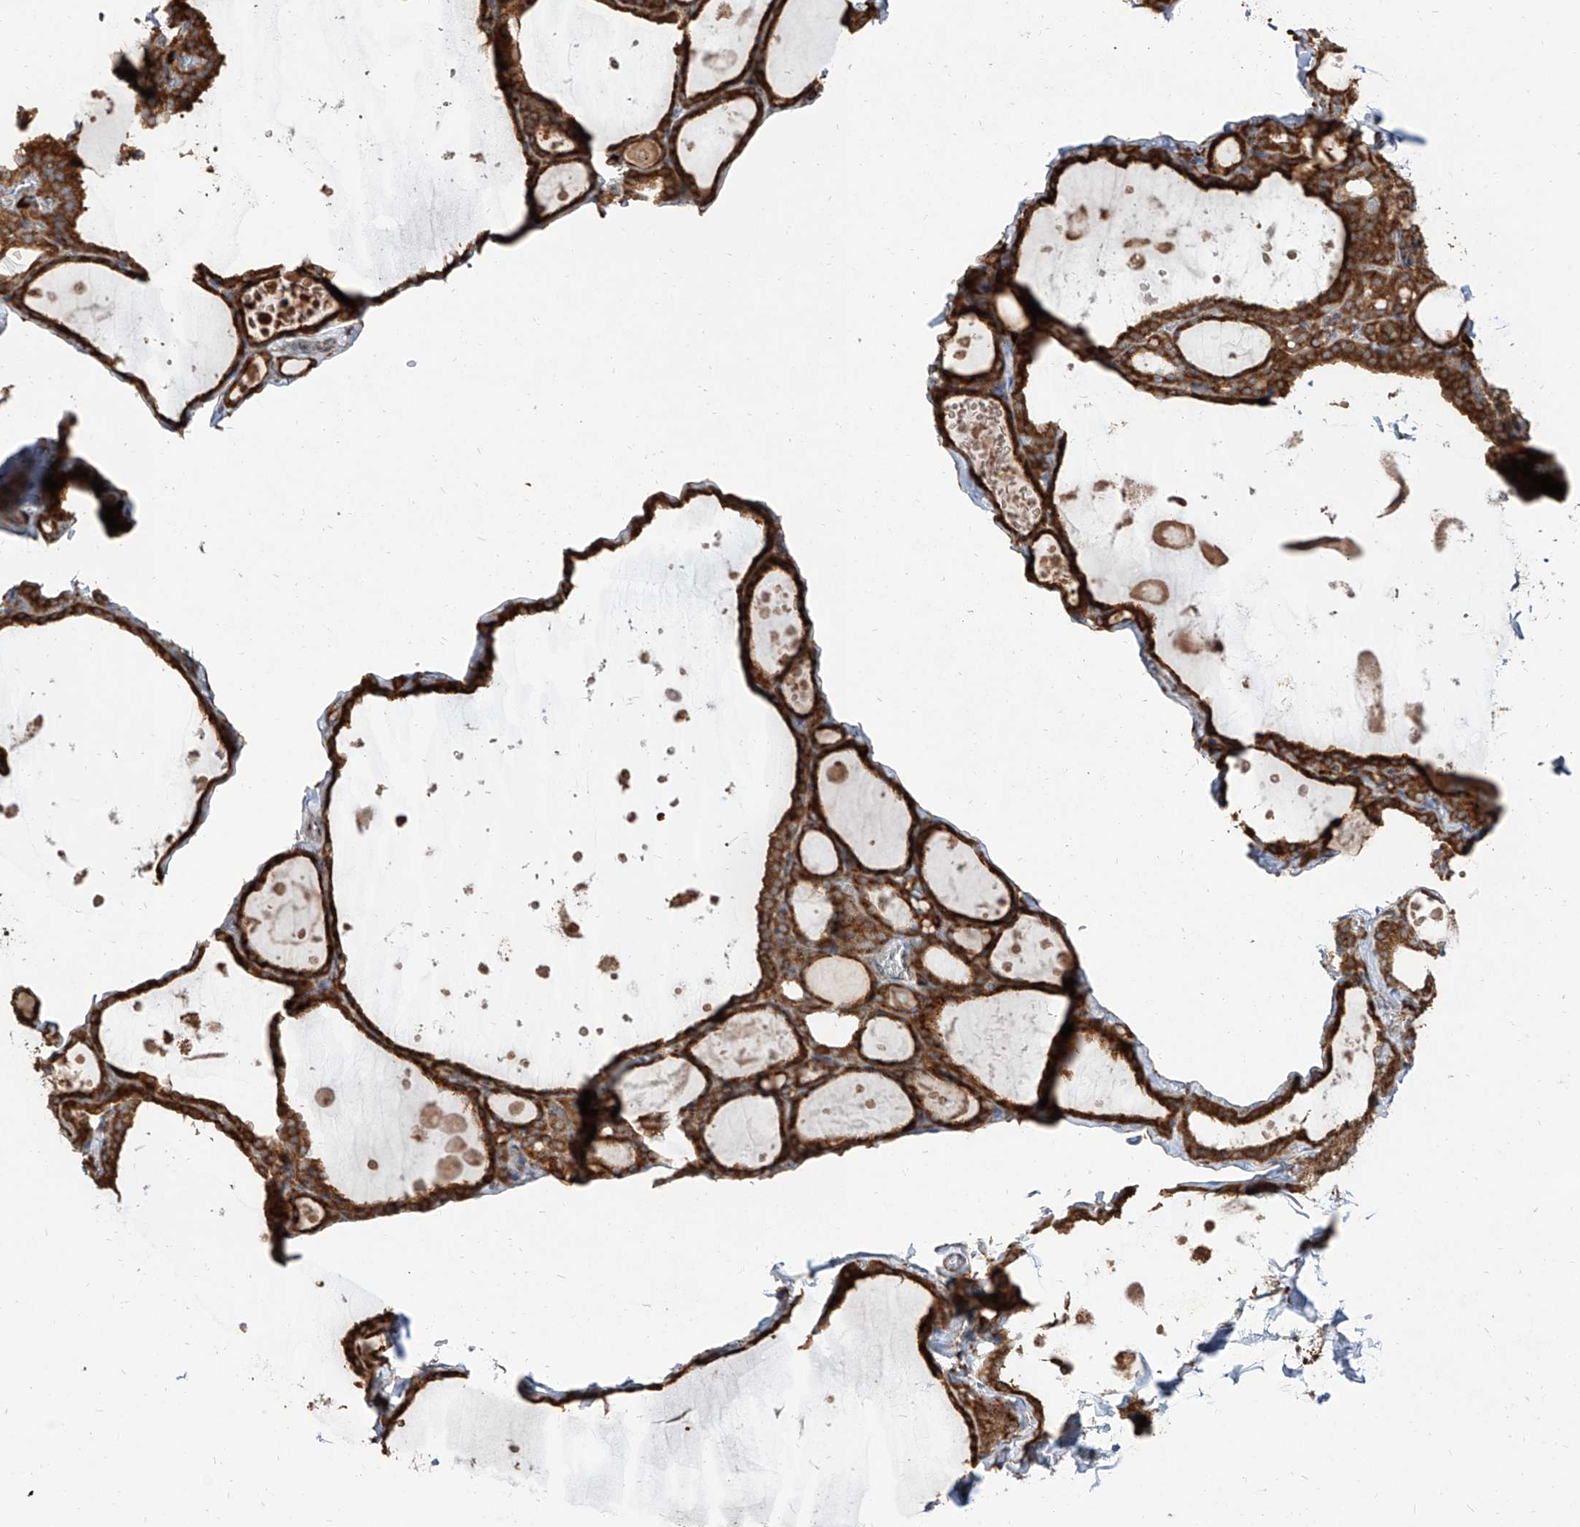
{"staining": {"intensity": "strong", "quantity": ">75%", "location": "cytoplasmic/membranous"}, "tissue": "thyroid gland", "cell_type": "Glandular cells", "image_type": "normal", "snomed": [{"axis": "morphology", "description": "Normal tissue, NOS"}, {"axis": "topography", "description": "Thyroid gland"}], "caption": "Protein expression analysis of benign thyroid gland shows strong cytoplasmic/membranous staining in approximately >75% of glandular cells. (IHC, brightfield microscopy, high magnification).", "gene": "RPS25", "patient": {"sex": "male", "age": 56}}